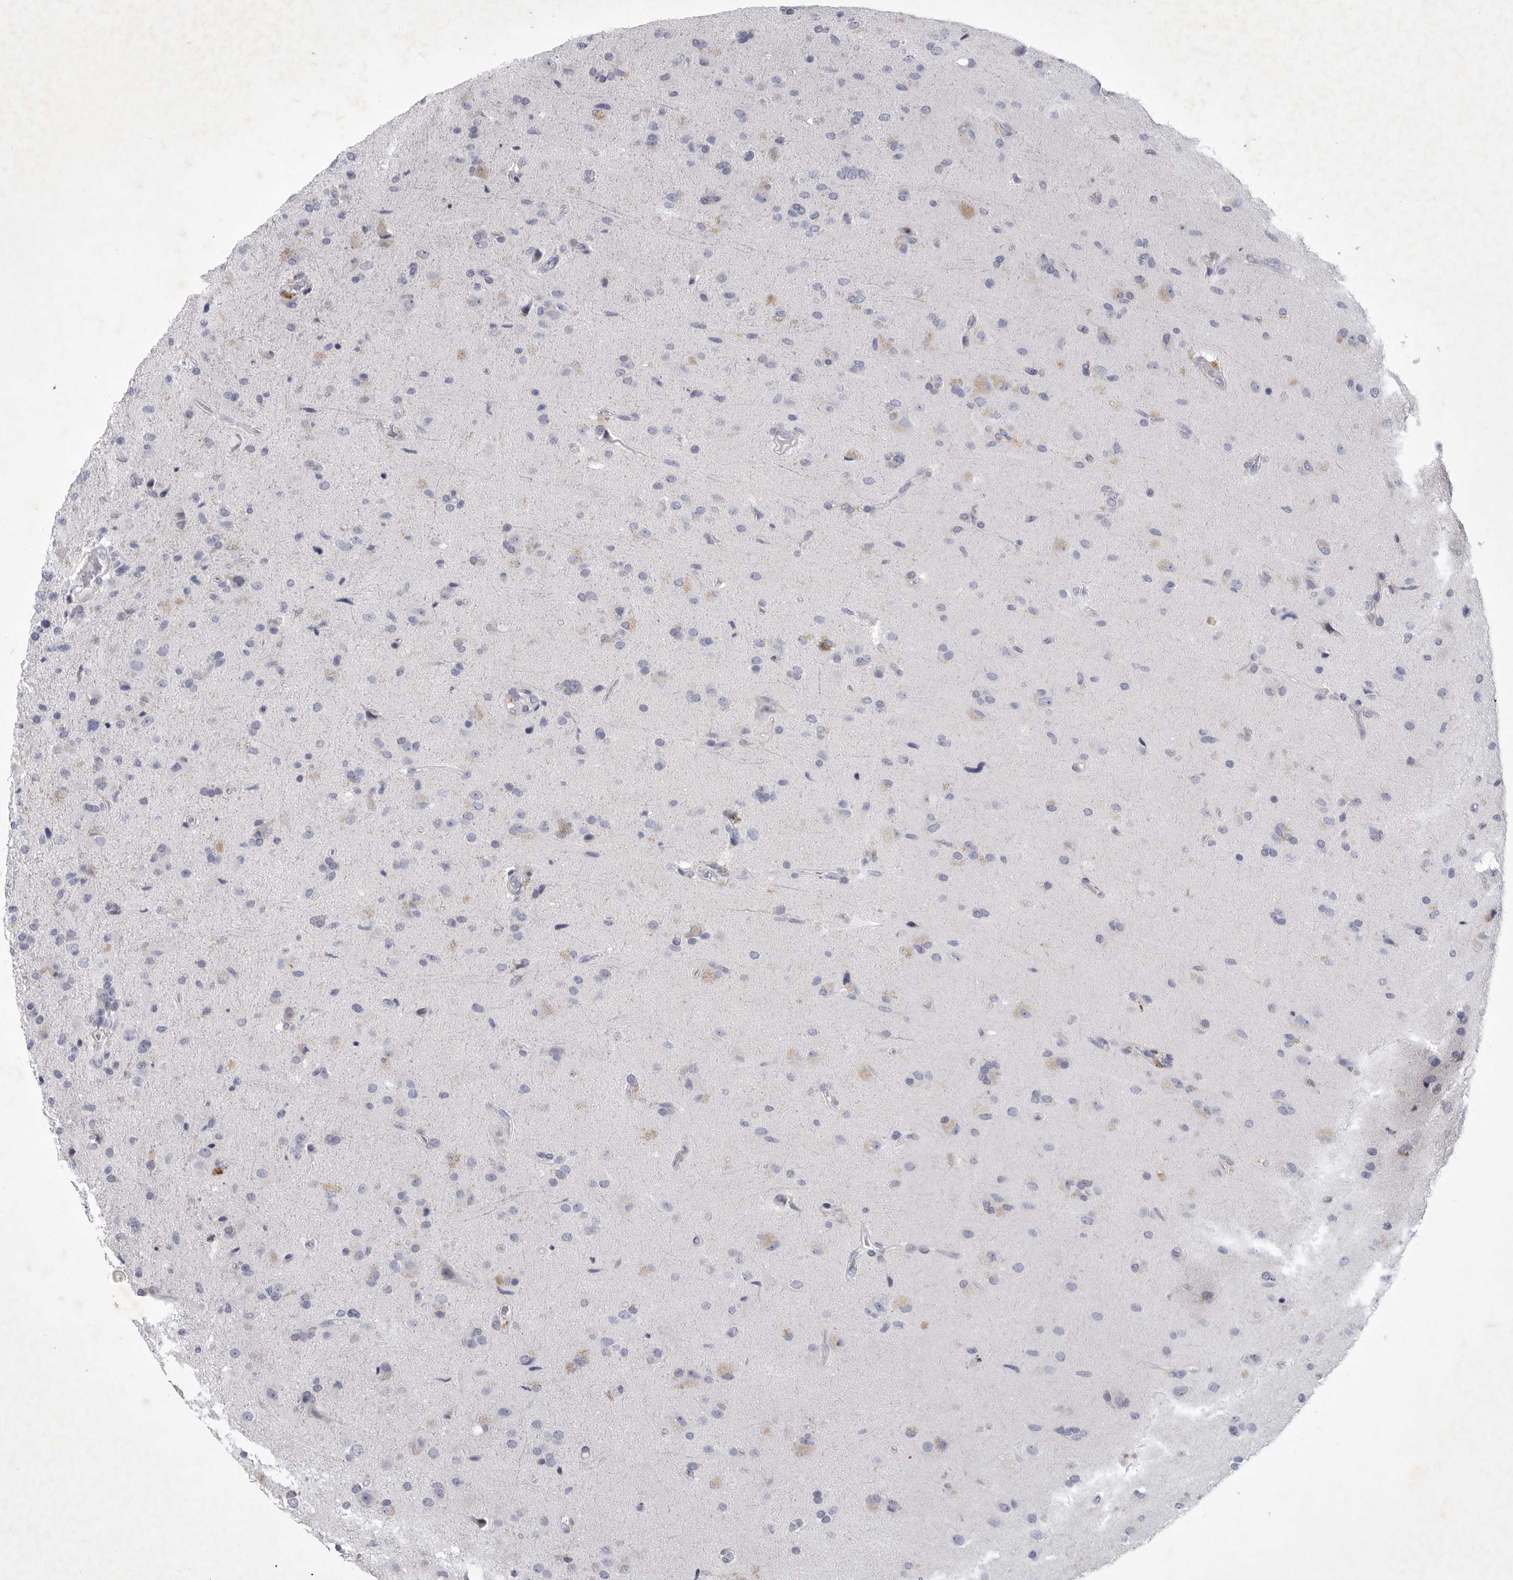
{"staining": {"intensity": "negative", "quantity": "none", "location": "none"}, "tissue": "glioma", "cell_type": "Tumor cells", "image_type": "cancer", "snomed": [{"axis": "morphology", "description": "Glioma, malignant, High grade"}, {"axis": "topography", "description": "Brain"}], "caption": "The histopathology image demonstrates no staining of tumor cells in malignant high-grade glioma. (DAB IHC visualized using brightfield microscopy, high magnification).", "gene": "SIGLEC10", "patient": {"sex": "male", "age": 72}}